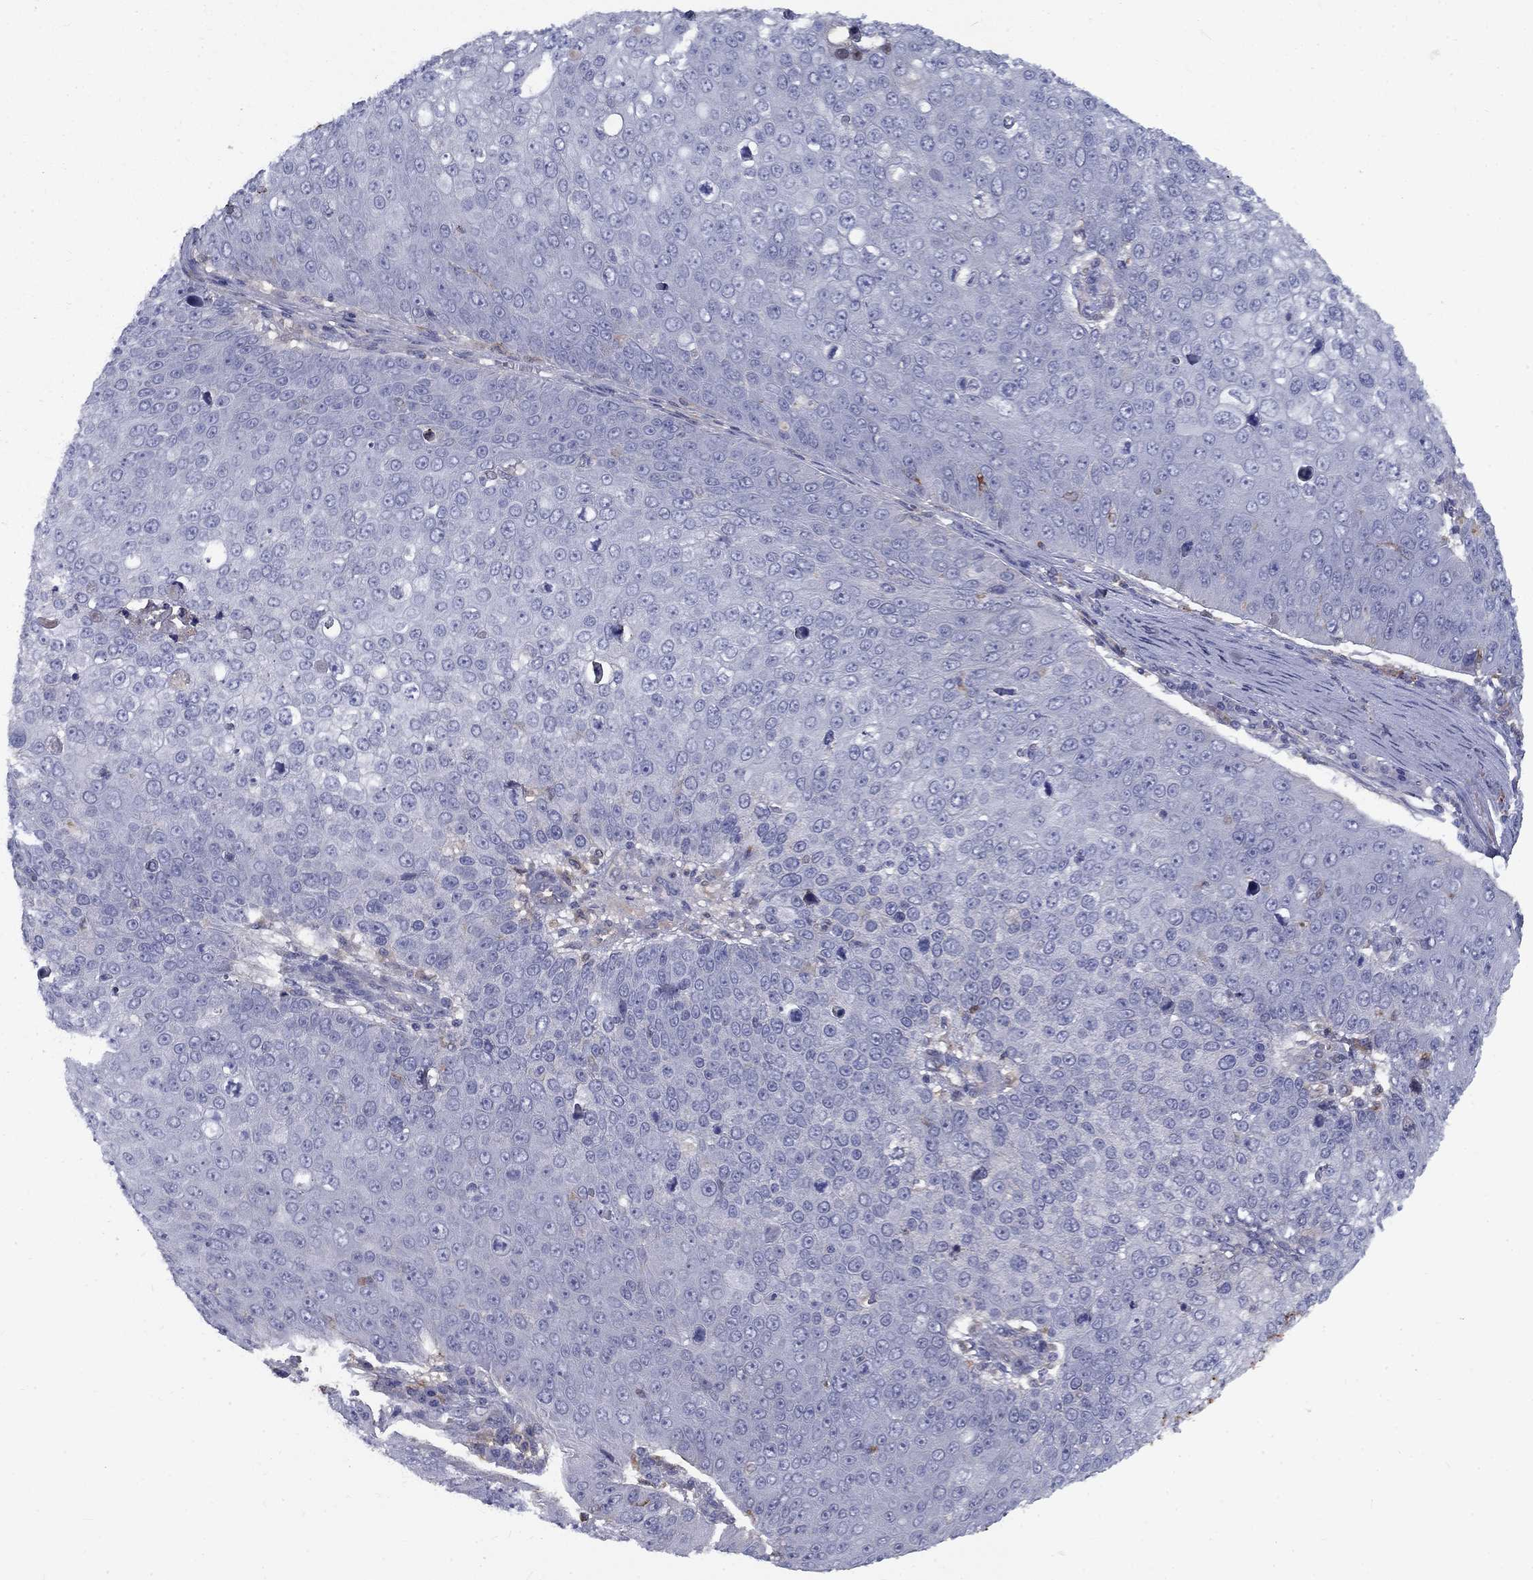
{"staining": {"intensity": "negative", "quantity": "none", "location": "none"}, "tissue": "skin cancer", "cell_type": "Tumor cells", "image_type": "cancer", "snomed": [{"axis": "morphology", "description": "Squamous cell carcinoma, NOS"}, {"axis": "topography", "description": "Skin"}], "caption": "High power microscopy micrograph of an immunohistochemistry (IHC) histopathology image of skin cancer, revealing no significant expression in tumor cells.", "gene": "EPDR1", "patient": {"sex": "male", "age": 71}}